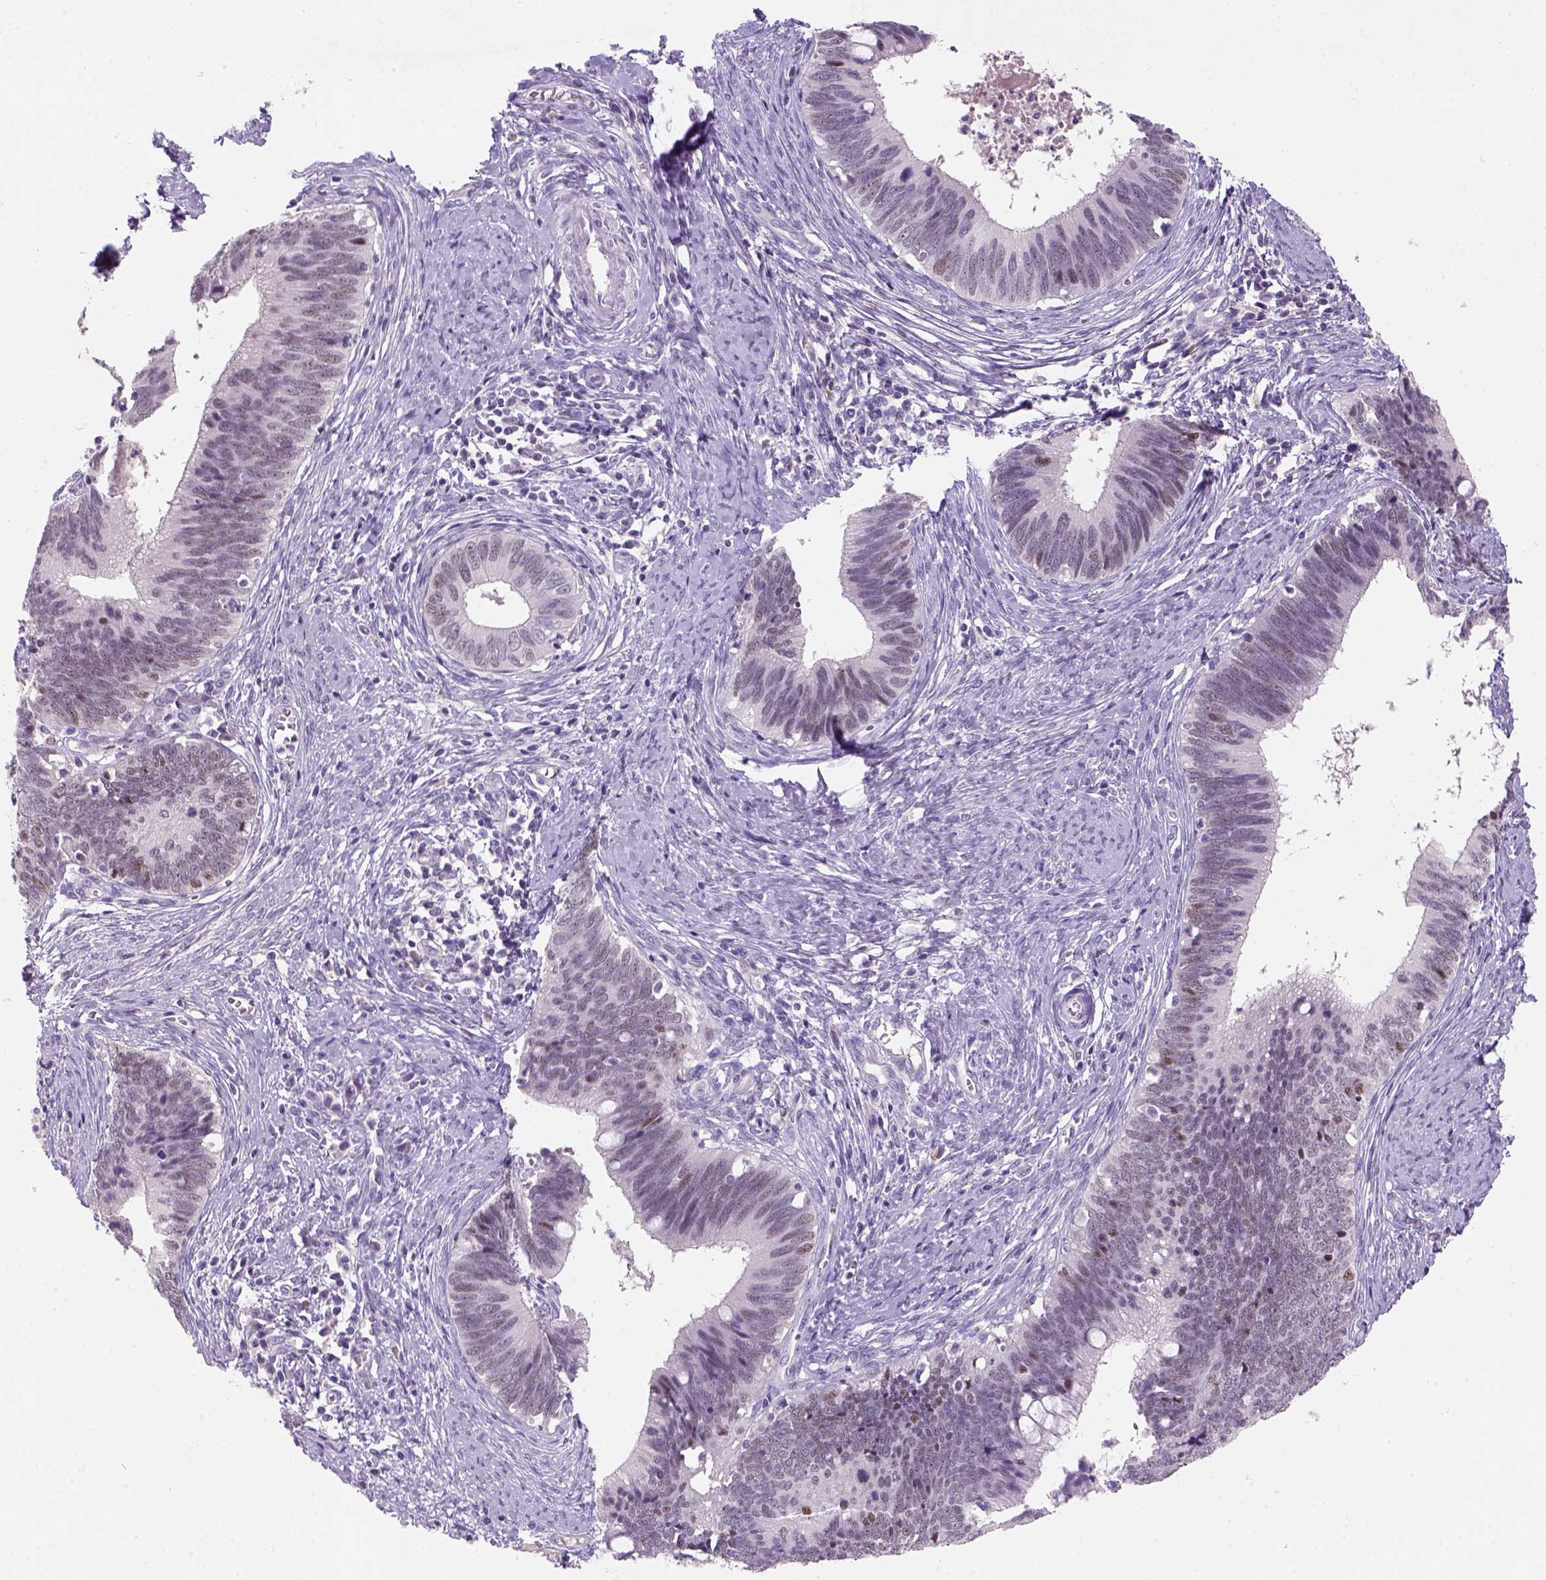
{"staining": {"intensity": "moderate", "quantity": "<25%", "location": "nuclear"}, "tissue": "cervical cancer", "cell_type": "Tumor cells", "image_type": "cancer", "snomed": [{"axis": "morphology", "description": "Adenocarcinoma, NOS"}, {"axis": "topography", "description": "Cervix"}], "caption": "Immunohistochemistry (IHC) photomicrograph of adenocarcinoma (cervical) stained for a protein (brown), which reveals low levels of moderate nuclear expression in approximately <25% of tumor cells.", "gene": "ZMAT4", "patient": {"sex": "female", "age": 42}}